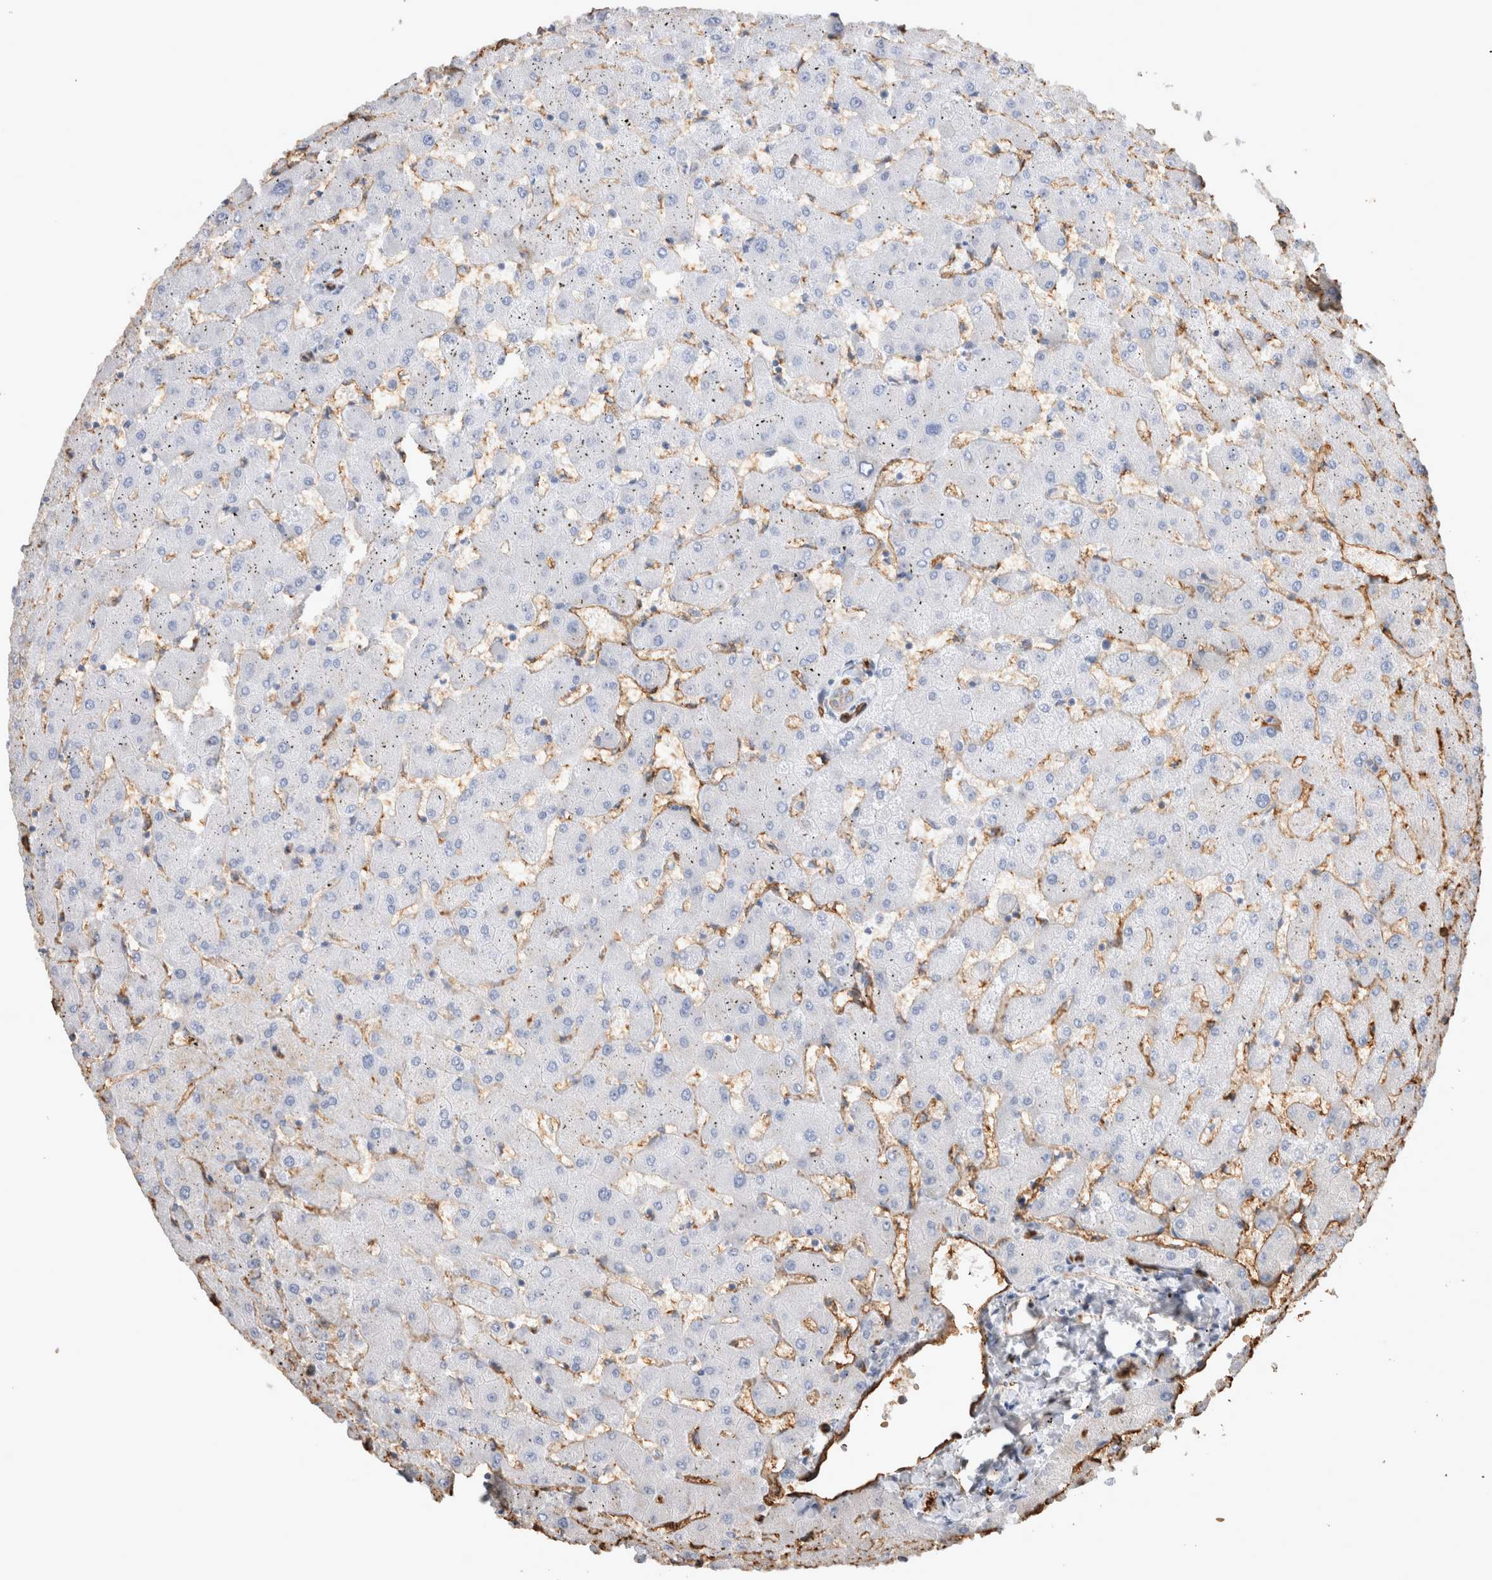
{"staining": {"intensity": "negative", "quantity": "none", "location": "none"}, "tissue": "liver", "cell_type": "Cholangiocytes", "image_type": "normal", "snomed": [{"axis": "morphology", "description": "Normal tissue, NOS"}, {"axis": "topography", "description": "Liver"}], "caption": "Immunohistochemistry (IHC) photomicrograph of benign human liver stained for a protein (brown), which displays no expression in cholangiocytes.", "gene": "IL17RC", "patient": {"sex": "female", "age": 63}}